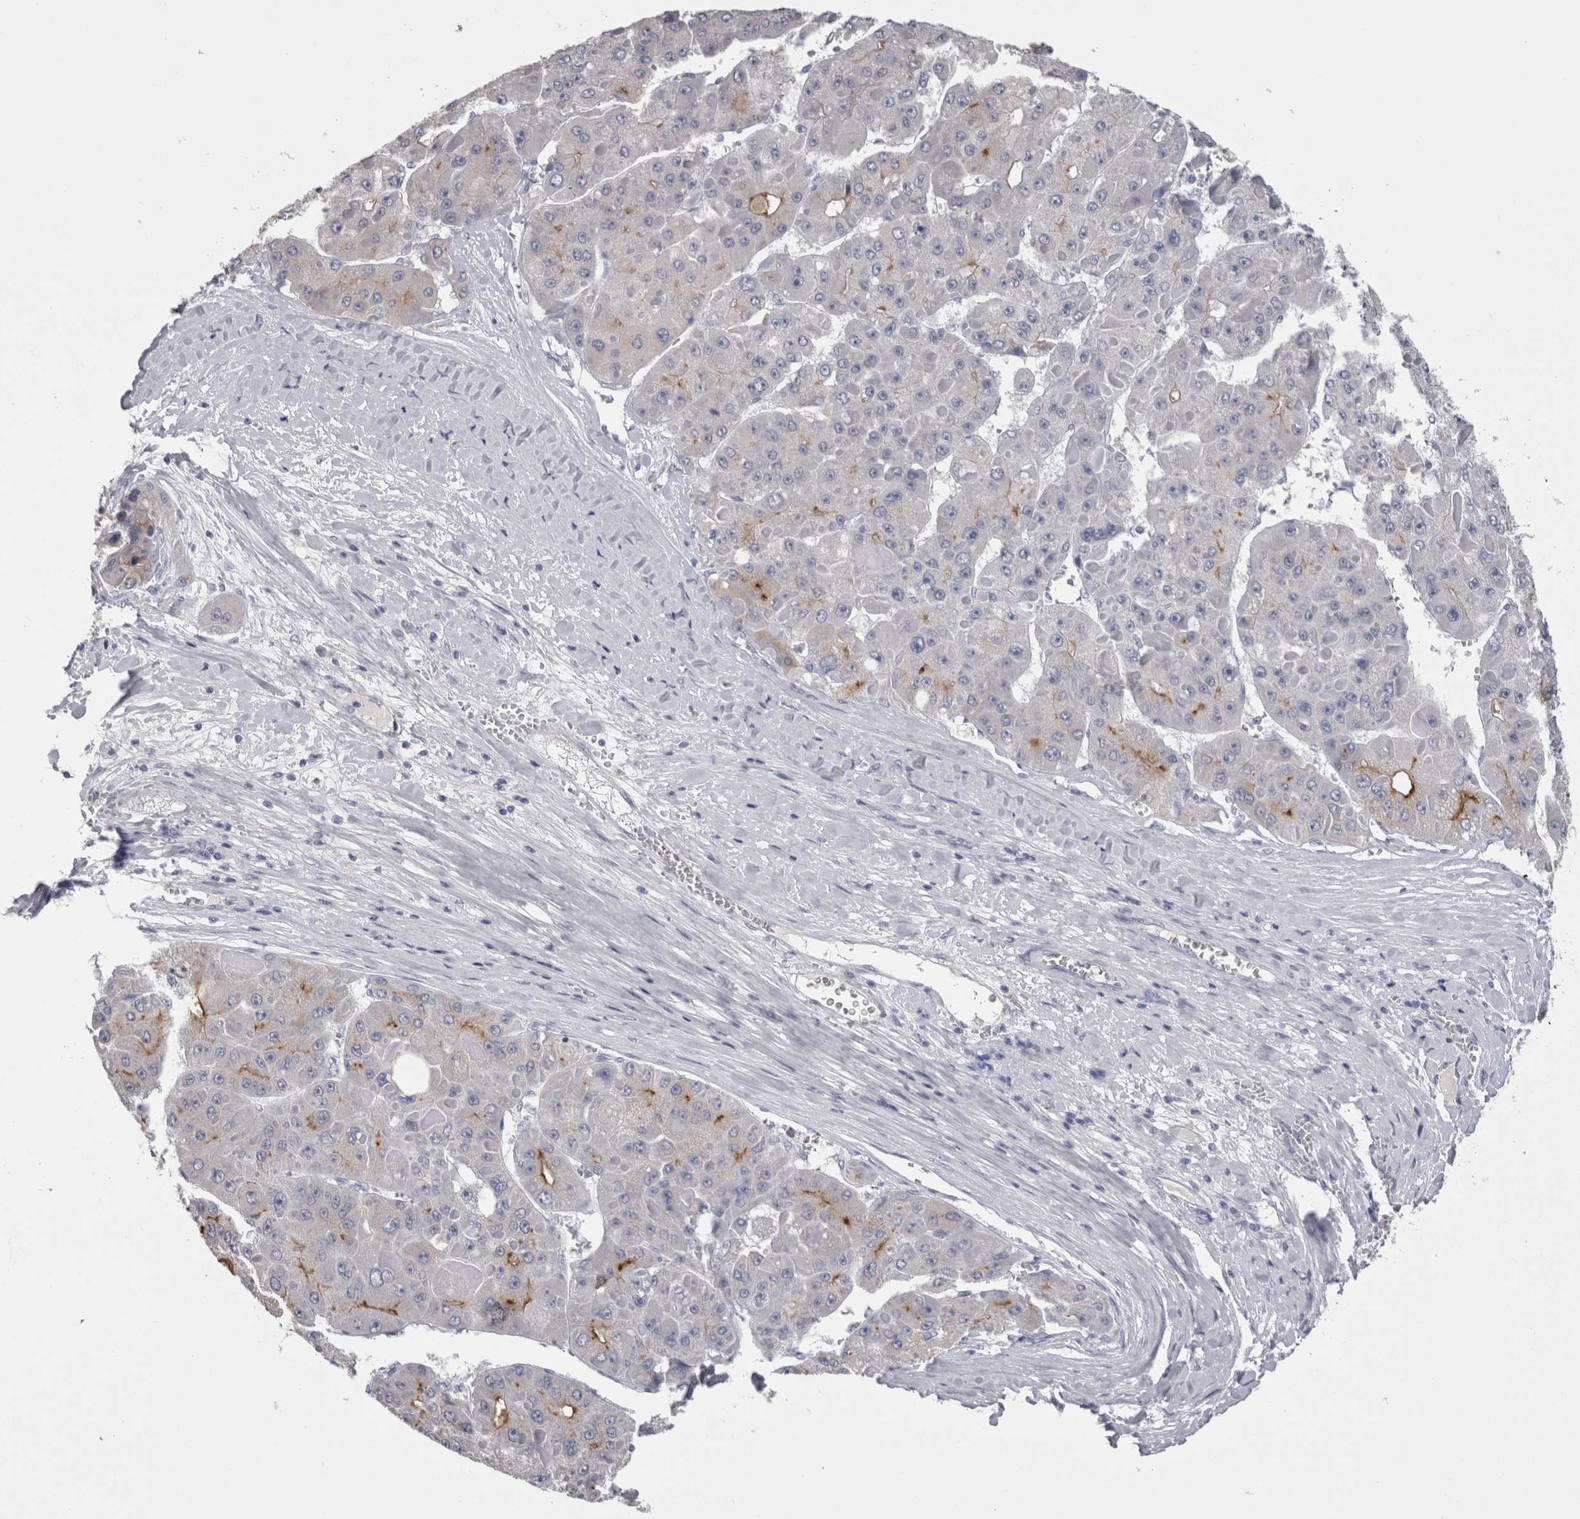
{"staining": {"intensity": "moderate", "quantity": "<25%", "location": "cytoplasmic/membranous"}, "tissue": "liver cancer", "cell_type": "Tumor cells", "image_type": "cancer", "snomed": [{"axis": "morphology", "description": "Carcinoma, Hepatocellular, NOS"}, {"axis": "topography", "description": "Liver"}], "caption": "Immunohistochemical staining of liver cancer (hepatocellular carcinoma) demonstrates low levels of moderate cytoplasmic/membranous expression in approximately <25% of tumor cells.", "gene": "CDHR5", "patient": {"sex": "female", "age": 73}}